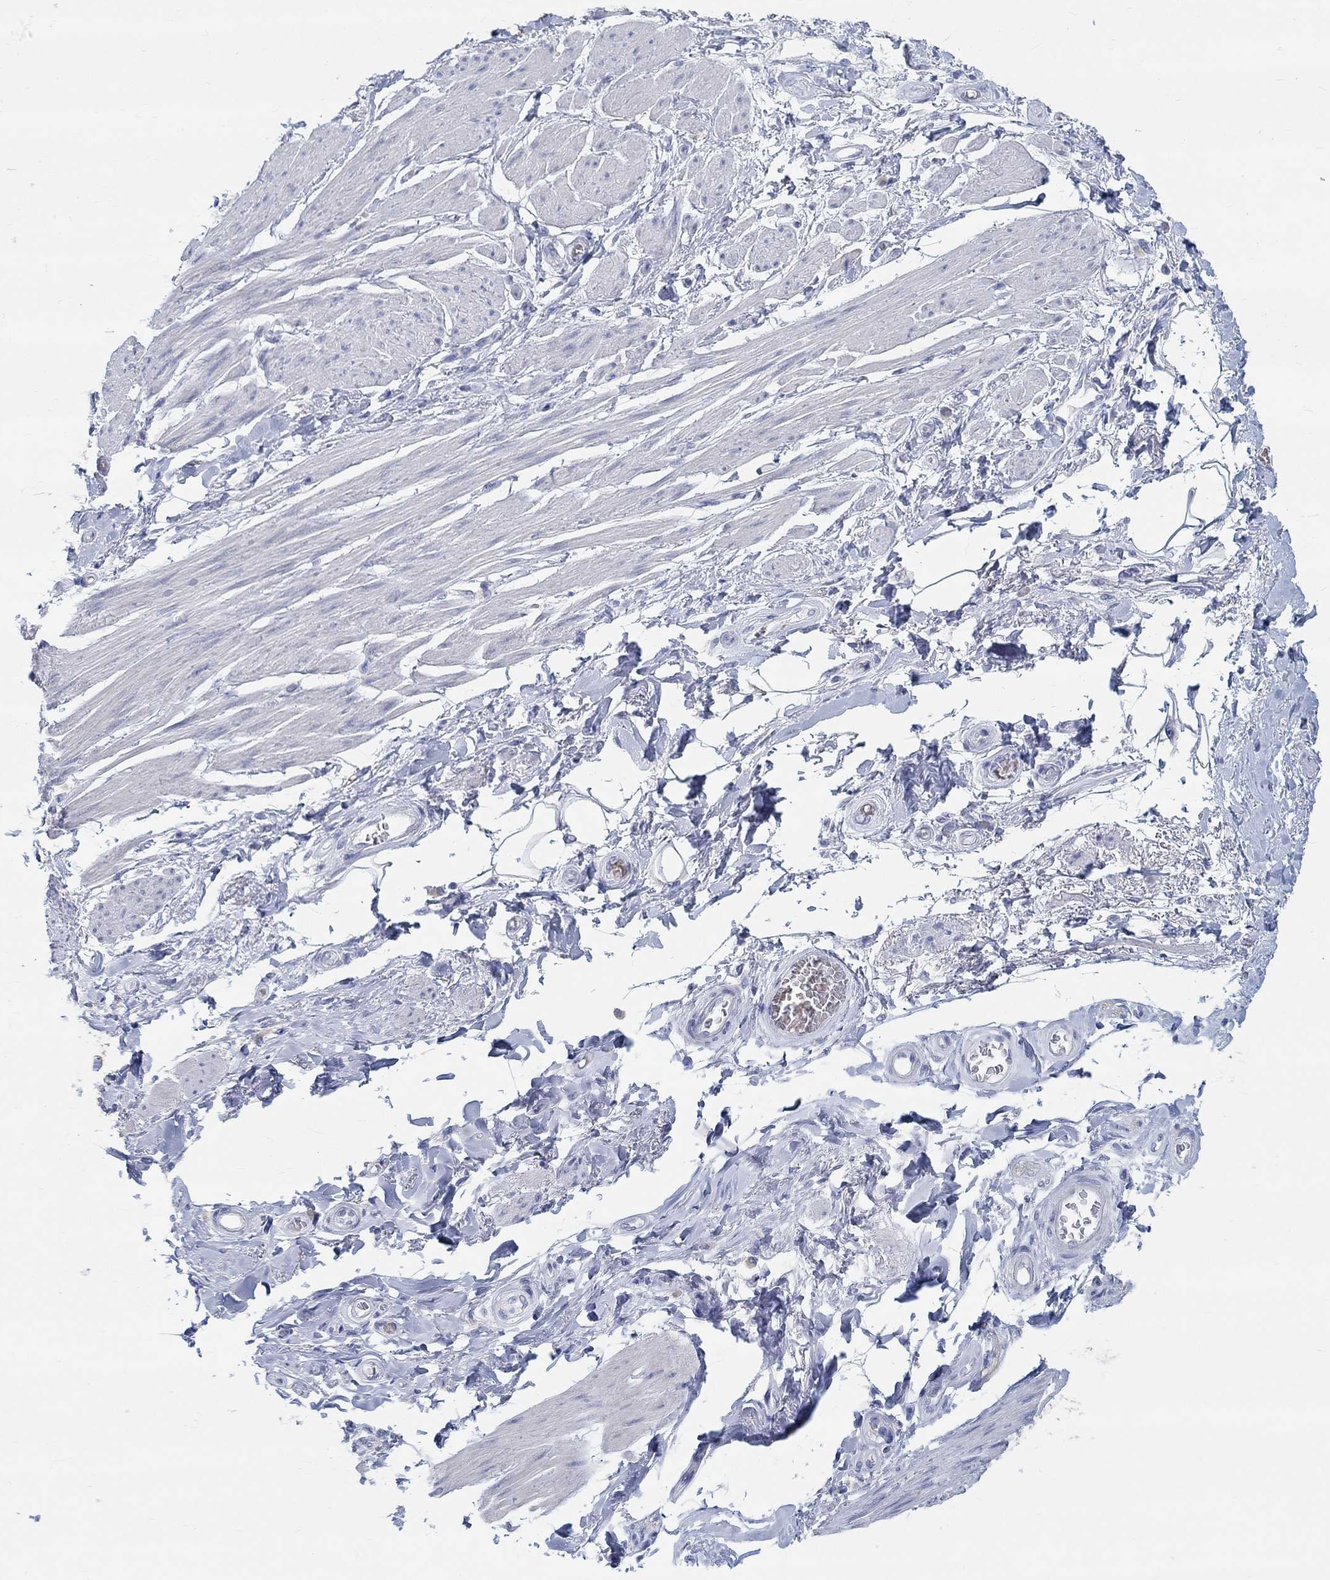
{"staining": {"intensity": "negative", "quantity": "none", "location": "none"}, "tissue": "adipose tissue", "cell_type": "Adipocytes", "image_type": "normal", "snomed": [{"axis": "morphology", "description": "Normal tissue, NOS"}, {"axis": "topography", "description": "Skeletal muscle"}, {"axis": "topography", "description": "Anal"}, {"axis": "topography", "description": "Peripheral nerve tissue"}], "caption": "Adipose tissue was stained to show a protein in brown. There is no significant positivity in adipocytes. (DAB IHC, high magnification).", "gene": "GRIA3", "patient": {"sex": "male", "age": 53}}